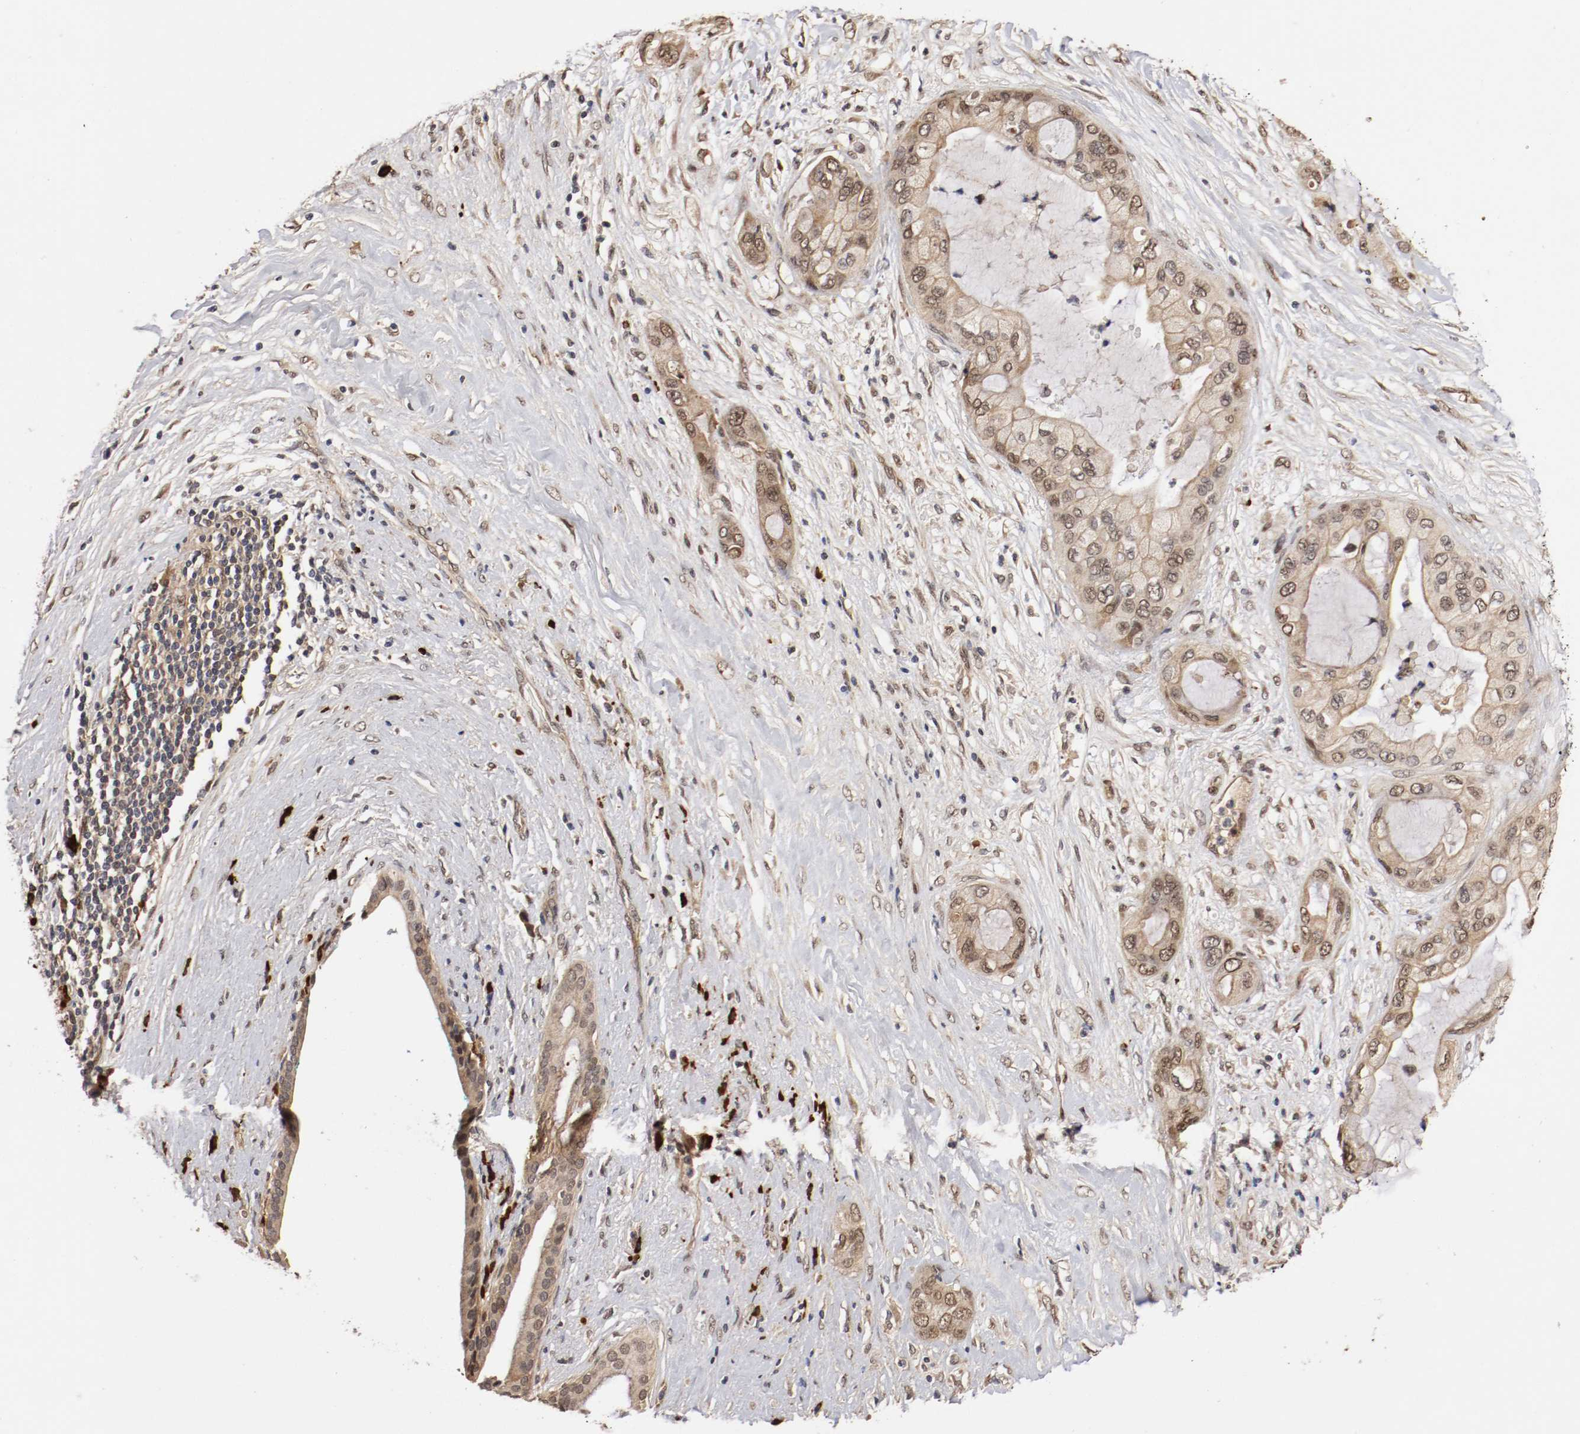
{"staining": {"intensity": "weak", "quantity": ">75%", "location": "cytoplasmic/membranous,nuclear"}, "tissue": "pancreatic cancer", "cell_type": "Tumor cells", "image_type": "cancer", "snomed": [{"axis": "morphology", "description": "Adenocarcinoma, NOS"}, {"axis": "topography", "description": "Pancreas"}], "caption": "Pancreatic adenocarcinoma stained with a protein marker displays weak staining in tumor cells.", "gene": "DNMT3B", "patient": {"sex": "female", "age": 59}}